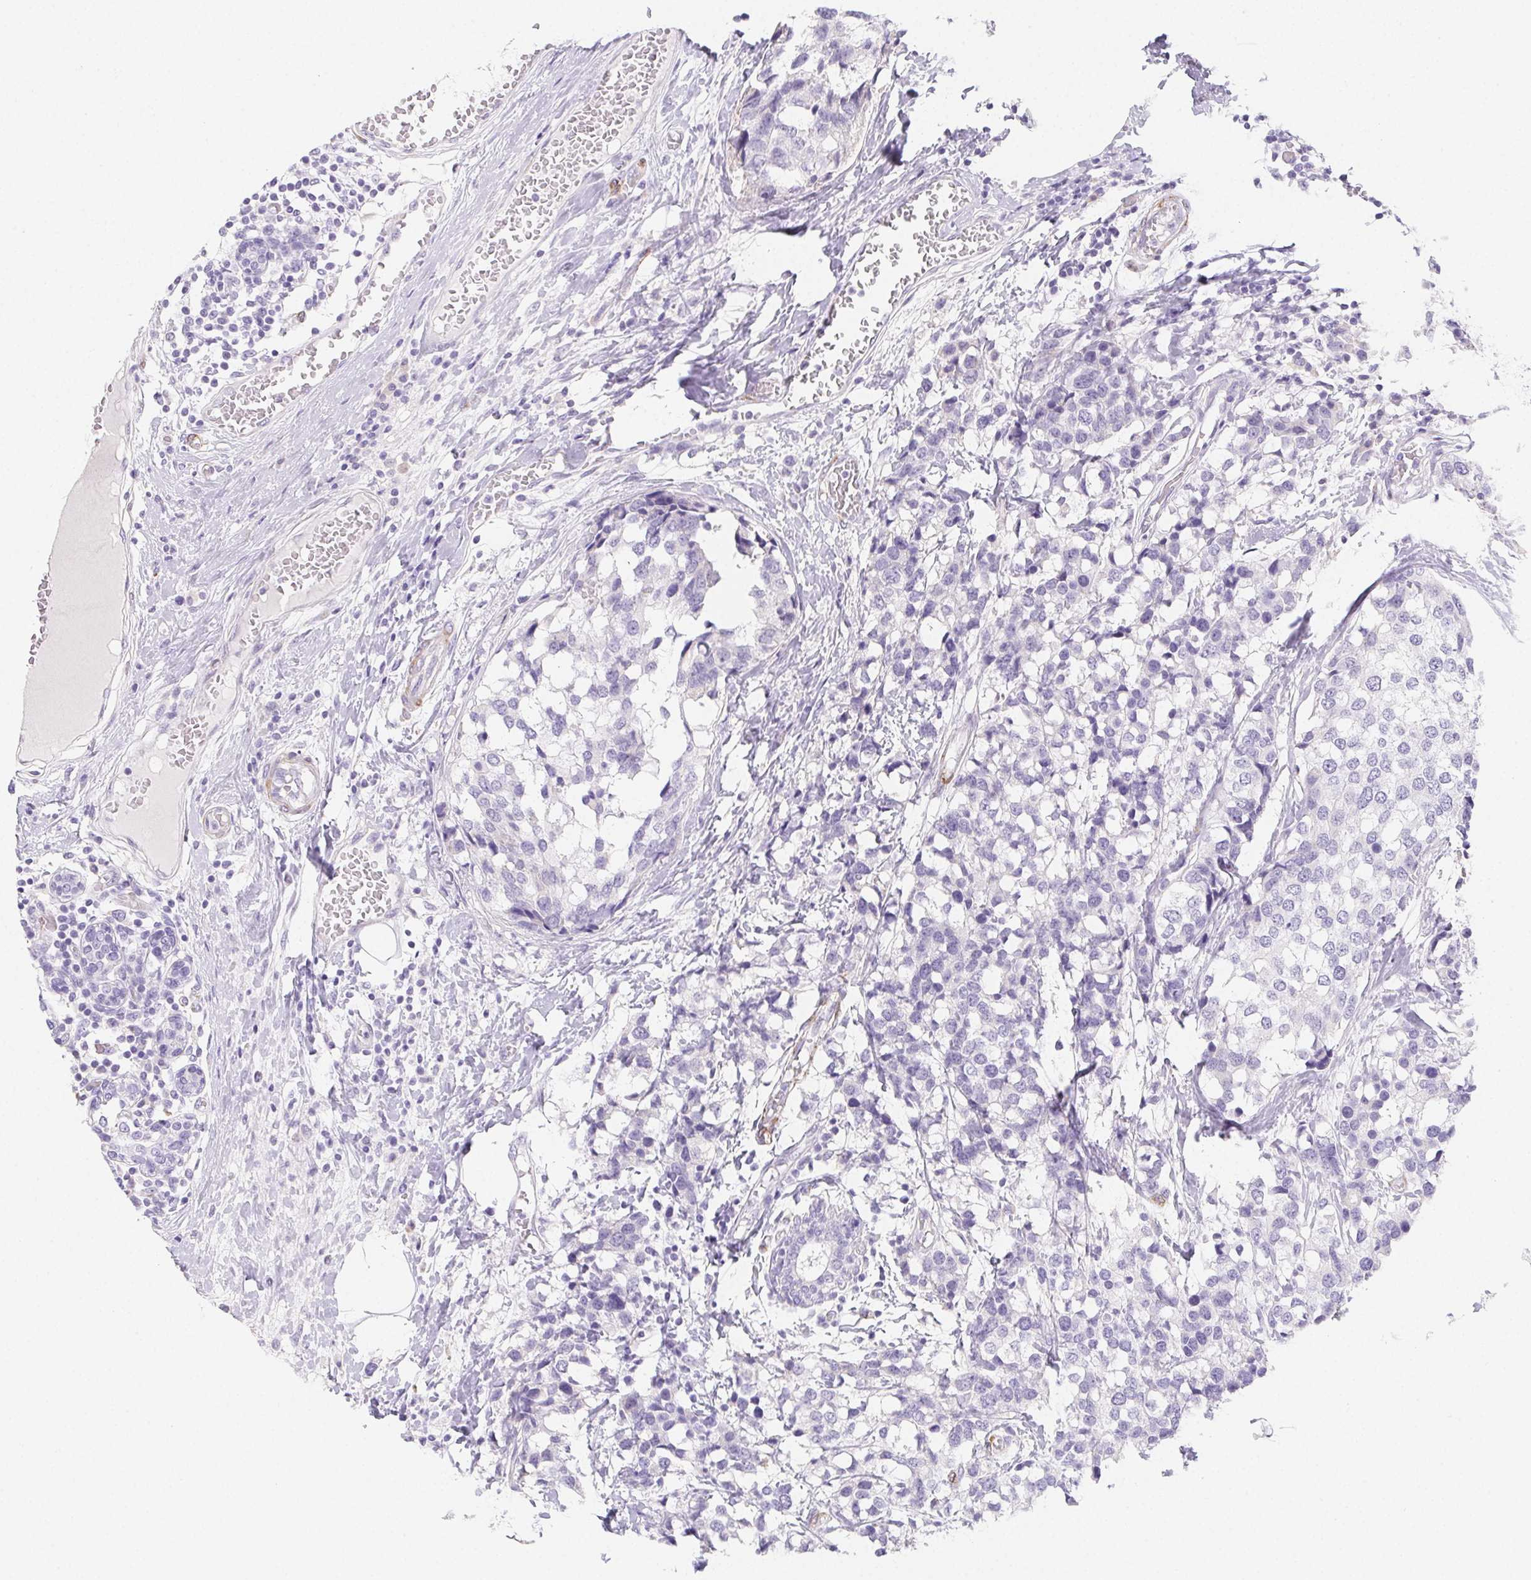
{"staining": {"intensity": "negative", "quantity": "none", "location": "none"}, "tissue": "breast cancer", "cell_type": "Tumor cells", "image_type": "cancer", "snomed": [{"axis": "morphology", "description": "Lobular carcinoma"}, {"axis": "topography", "description": "Breast"}], "caption": "A histopathology image of breast cancer (lobular carcinoma) stained for a protein shows no brown staining in tumor cells.", "gene": "HRC", "patient": {"sex": "female", "age": 59}}